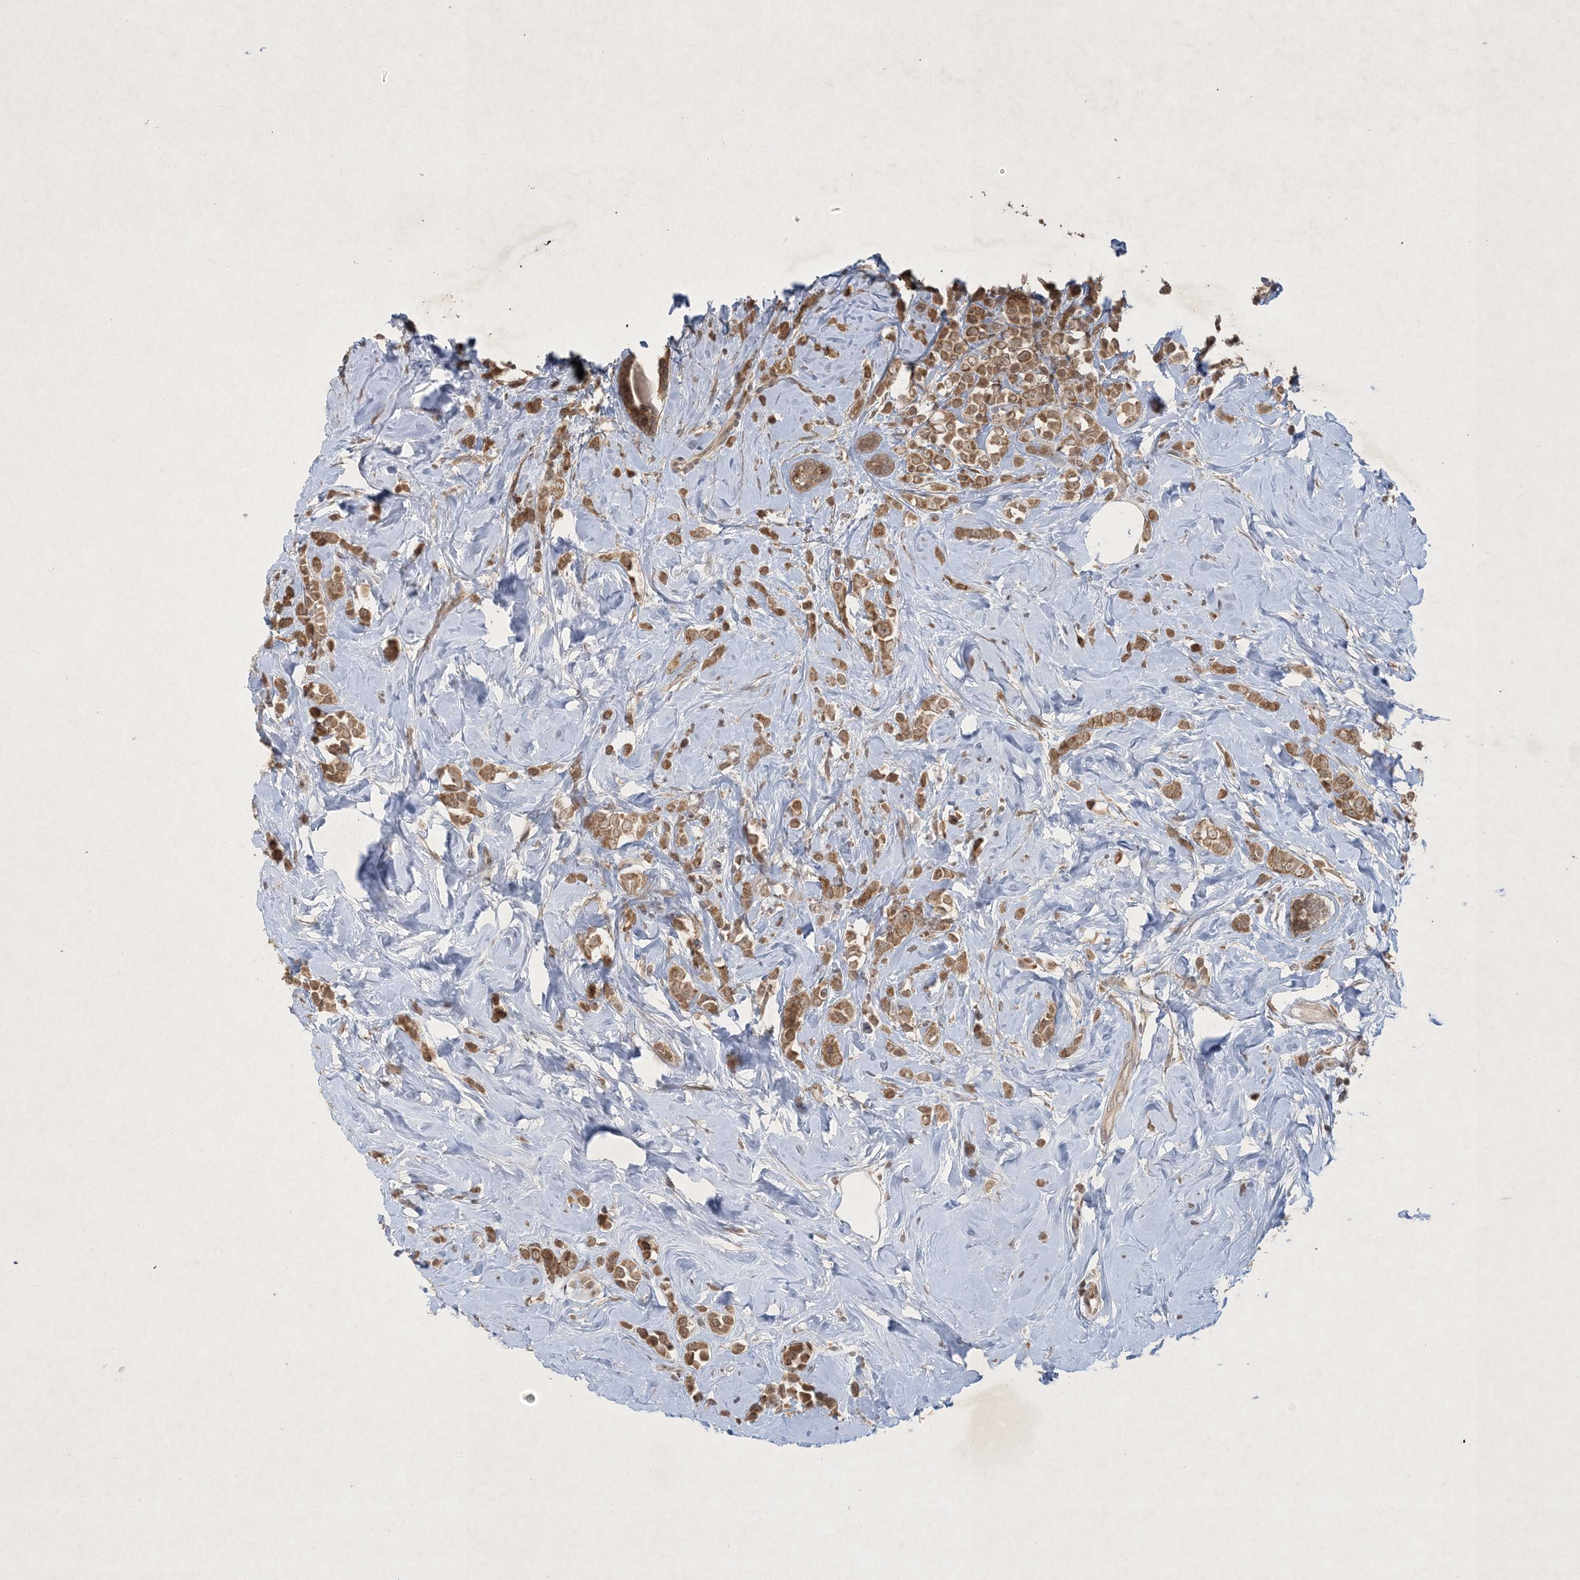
{"staining": {"intensity": "moderate", "quantity": ">75%", "location": "cytoplasmic/membranous,nuclear"}, "tissue": "breast cancer", "cell_type": "Tumor cells", "image_type": "cancer", "snomed": [{"axis": "morphology", "description": "Lobular carcinoma"}, {"axis": "topography", "description": "Breast"}], "caption": "Breast cancer (lobular carcinoma) stained for a protein demonstrates moderate cytoplasmic/membranous and nuclear positivity in tumor cells. The protein is shown in brown color, while the nuclei are stained blue.", "gene": "NRBP2", "patient": {"sex": "female", "age": 47}}